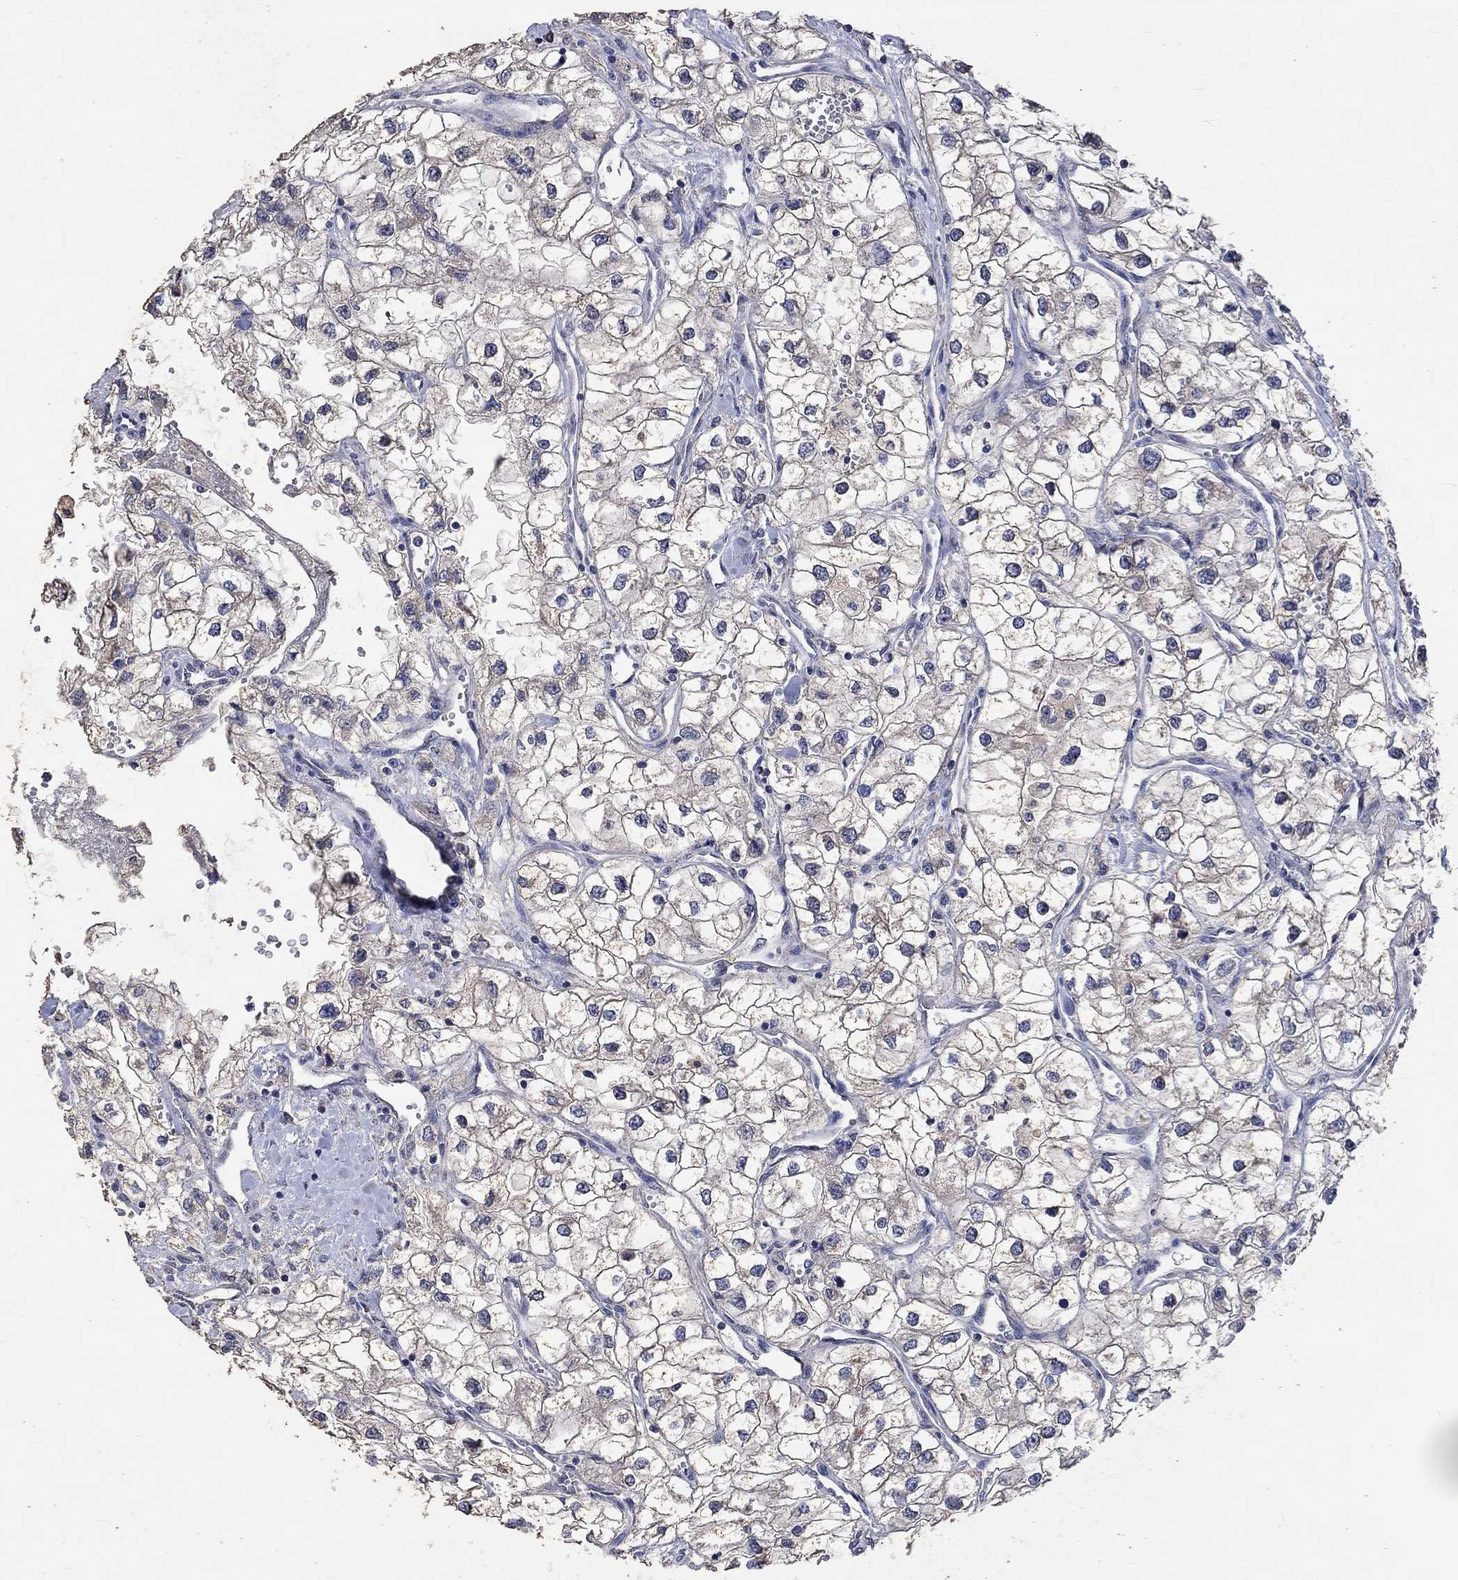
{"staining": {"intensity": "weak", "quantity": ">75%", "location": "cytoplasmic/membranous"}, "tissue": "renal cancer", "cell_type": "Tumor cells", "image_type": "cancer", "snomed": [{"axis": "morphology", "description": "Adenocarcinoma, NOS"}, {"axis": "topography", "description": "Kidney"}], "caption": "Human renal cancer stained for a protein (brown) shows weak cytoplasmic/membranous positive expression in about >75% of tumor cells.", "gene": "PTPN20", "patient": {"sex": "male", "age": 59}}